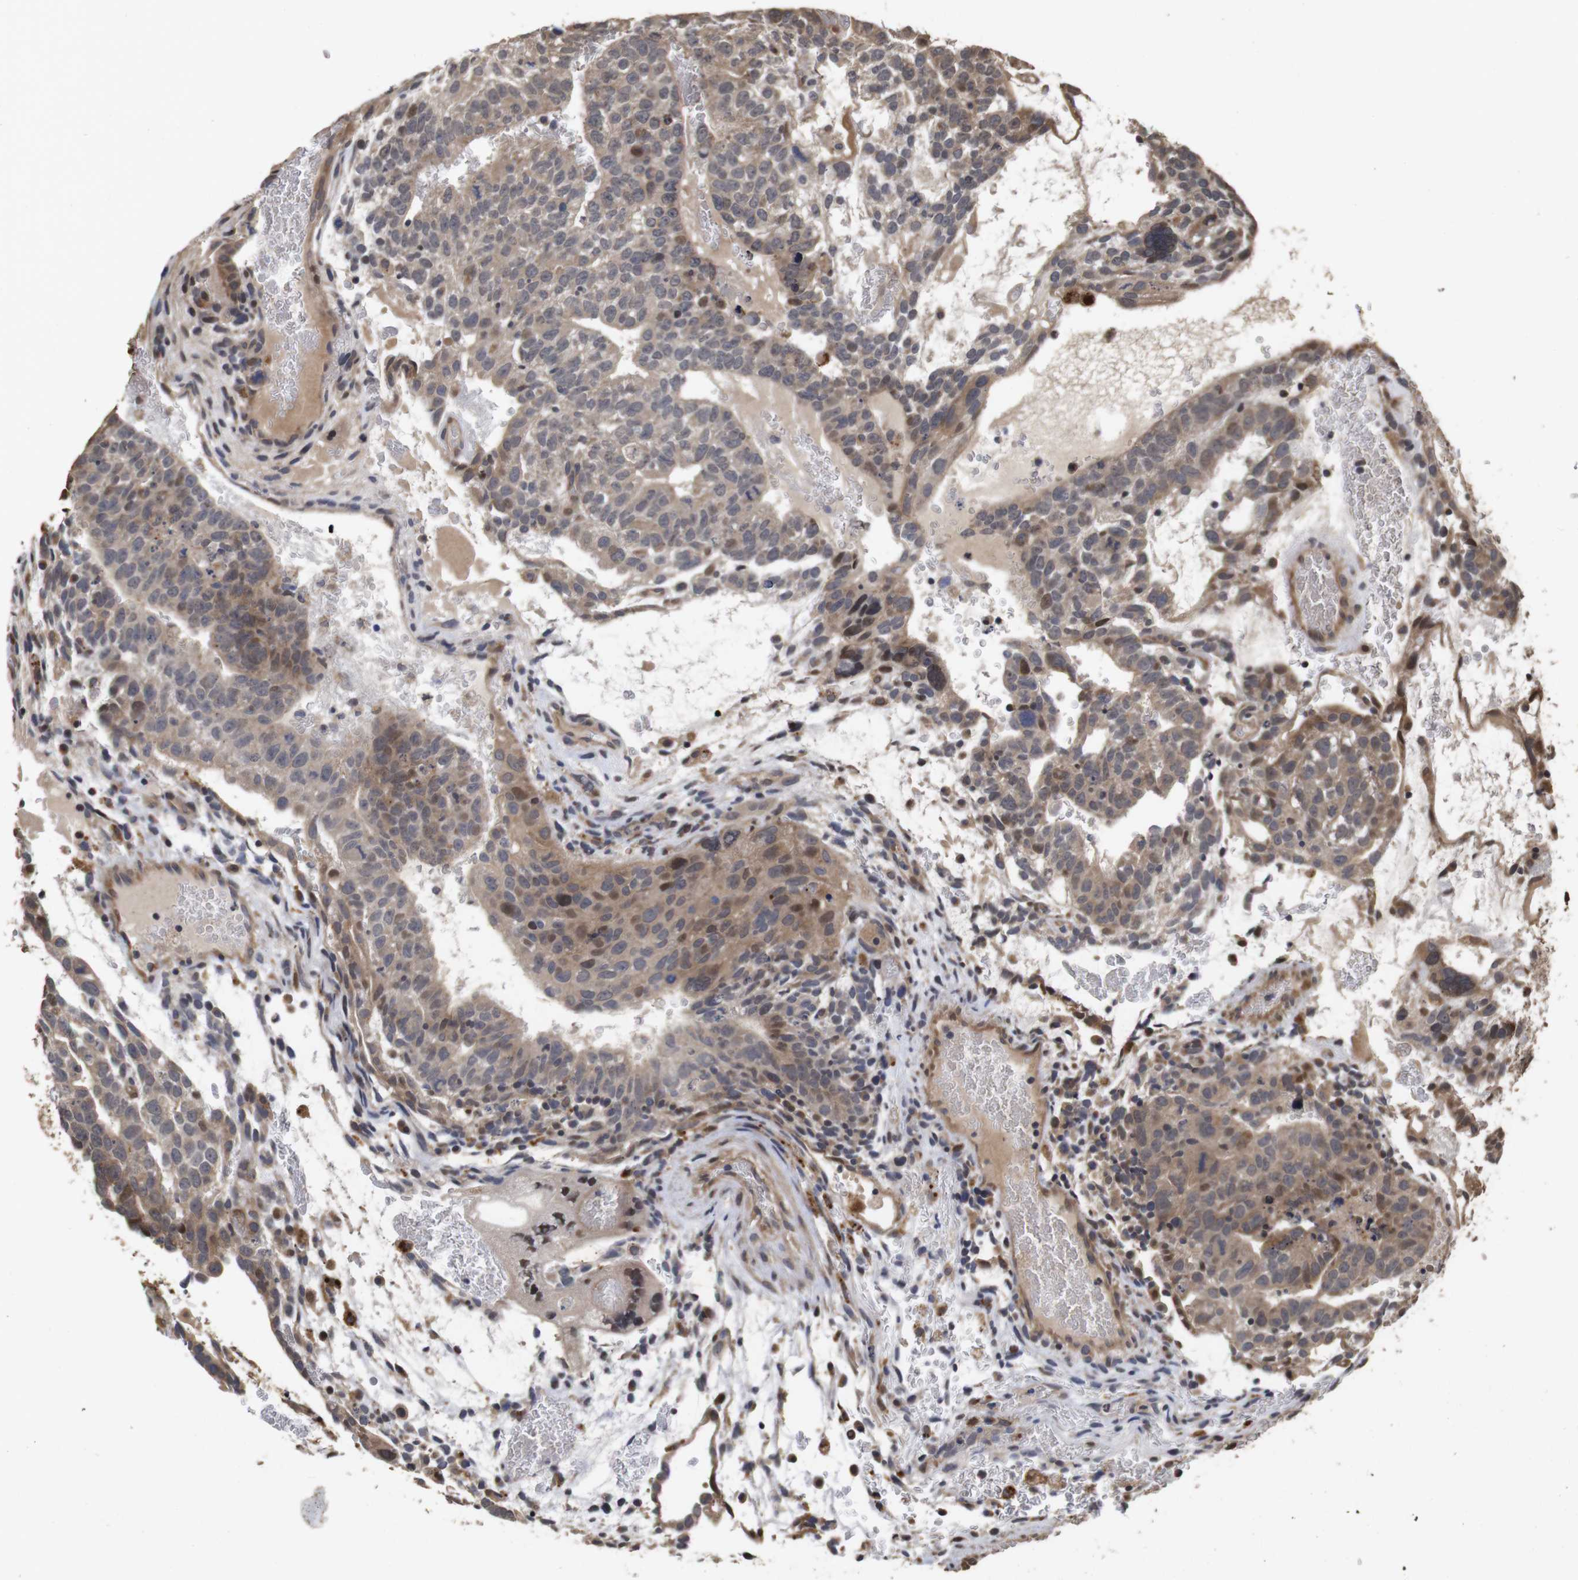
{"staining": {"intensity": "moderate", "quantity": ">75%", "location": "cytoplasmic/membranous"}, "tissue": "testis cancer", "cell_type": "Tumor cells", "image_type": "cancer", "snomed": [{"axis": "morphology", "description": "Seminoma, NOS"}, {"axis": "morphology", "description": "Carcinoma, Embryonal, NOS"}, {"axis": "topography", "description": "Testis"}], "caption": "A brown stain highlights moderate cytoplasmic/membranous expression of a protein in human testis cancer tumor cells.", "gene": "PTPN14", "patient": {"sex": "male", "age": 52}}